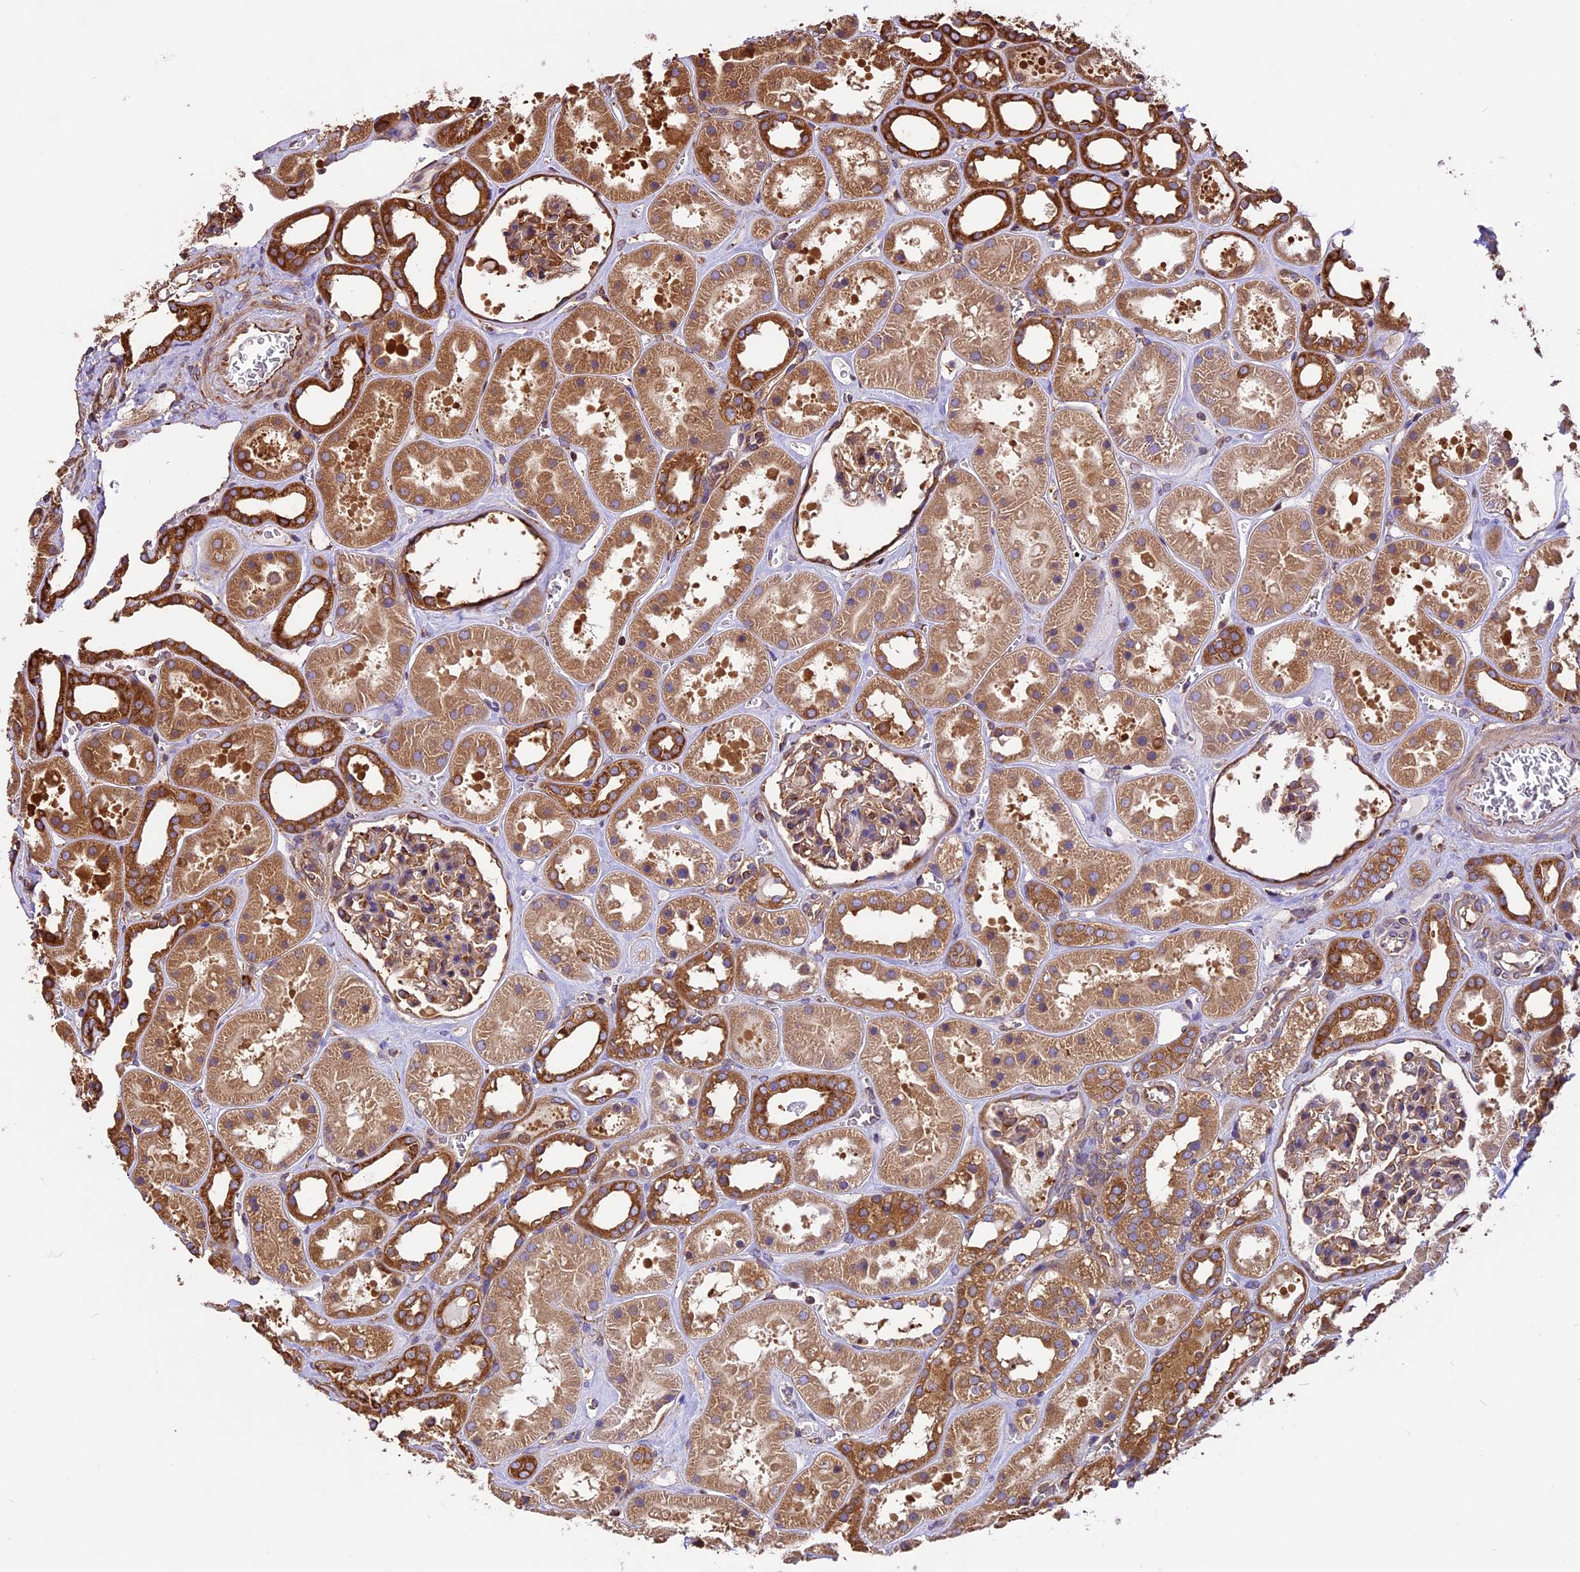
{"staining": {"intensity": "moderate", "quantity": "25%-75%", "location": "cytoplasmic/membranous"}, "tissue": "kidney", "cell_type": "Cells in glomeruli", "image_type": "normal", "snomed": [{"axis": "morphology", "description": "Normal tissue, NOS"}, {"axis": "topography", "description": "Kidney"}], "caption": "A histopathology image of human kidney stained for a protein exhibits moderate cytoplasmic/membranous brown staining in cells in glomeruli.", "gene": "KARS1", "patient": {"sex": "female", "age": 41}}